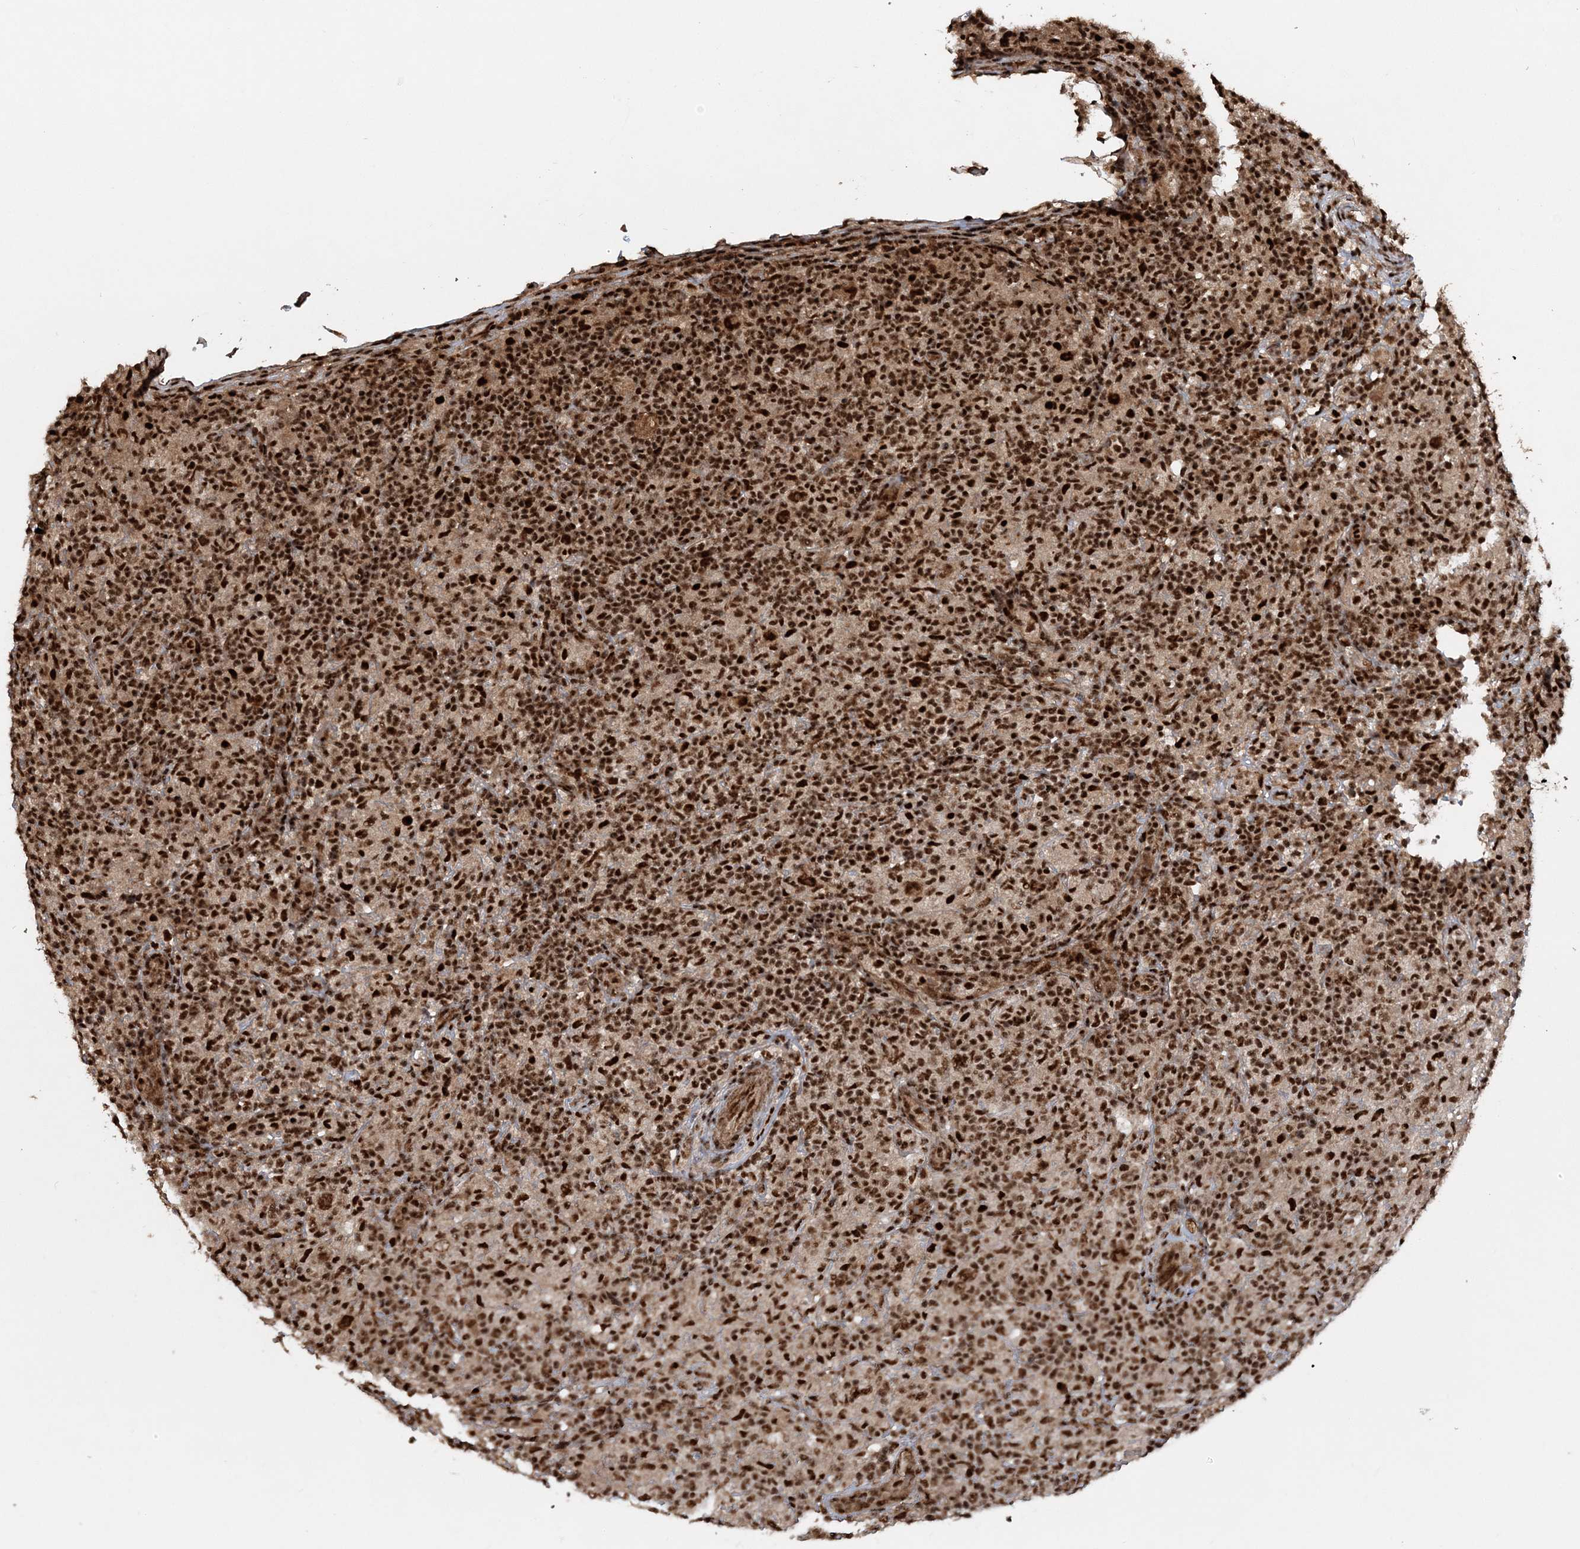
{"staining": {"intensity": "strong", "quantity": ">75%", "location": "nuclear"}, "tissue": "lymphoma", "cell_type": "Tumor cells", "image_type": "cancer", "snomed": [{"axis": "morphology", "description": "Hodgkin's disease, NOS"}, {"axis": "topography", "description": "Lymph node"}], "caption": "Hodgkin's disease tissue demonstrates strong nuclear expression in approximately >75% of tumor cells", "gene": "EXOSC8", "patient": {"sex": "male", "age": 70}}